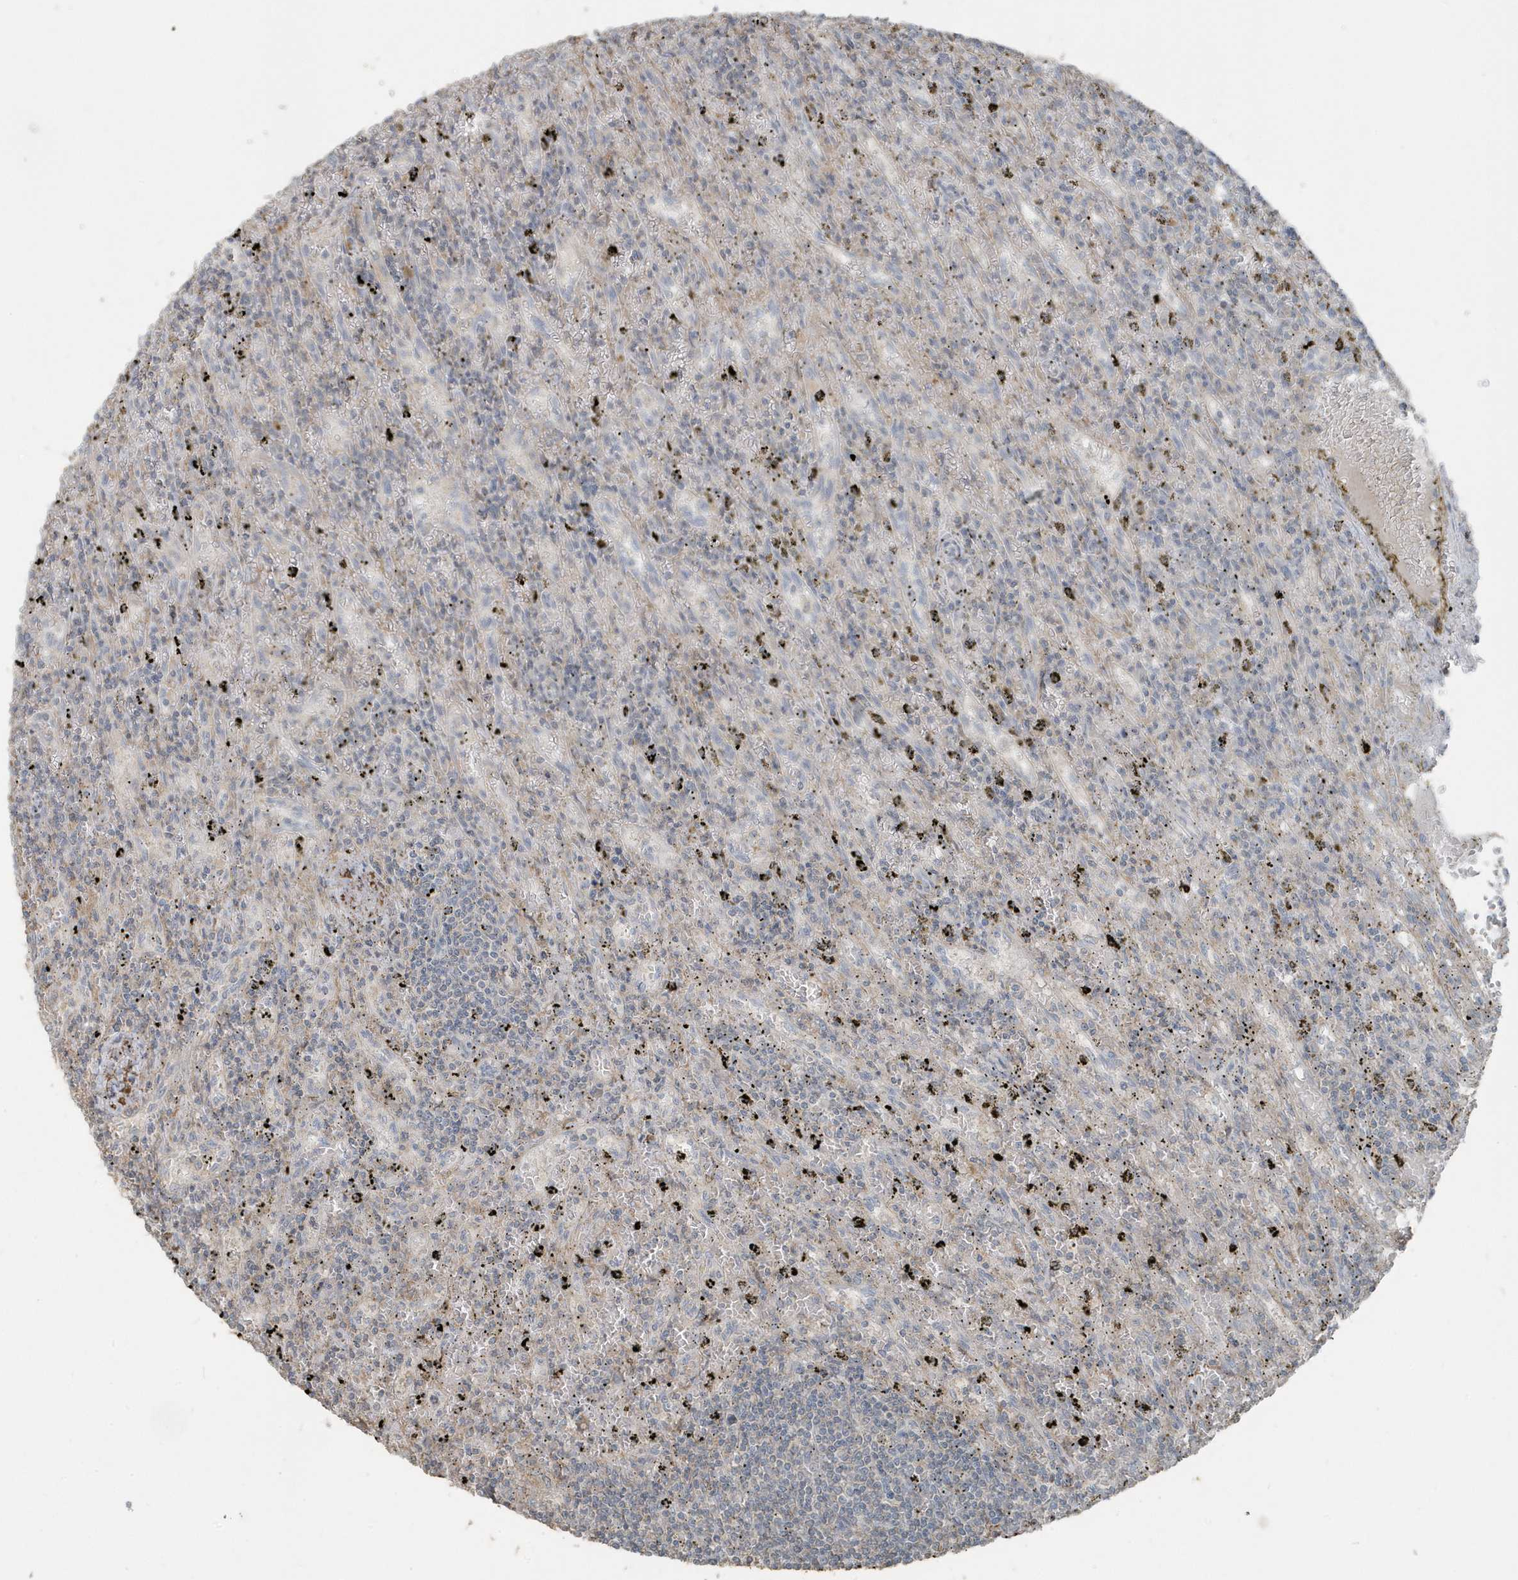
{"staining": {"intensity": "negative", "quantity": "none", "location": "none"}, "tissue": "lymphoma", "cell_type": "Tumor cells", "image_type": "cancer", "snomed": [{"axis": "morphology", "description": "Malignant lymphoma, non-Hodgkin's type, Low grade"}, {"axis": "topography", "description": "Spleen"}], "caption": "This is an immunohistochemistry histopathology image of malignant lymphoma, non-Hodgkin's type (low-grade). There is no staining in tumor cells.", "gene": "ACTC1", "patient": {"sex": "male", "age": 76}}